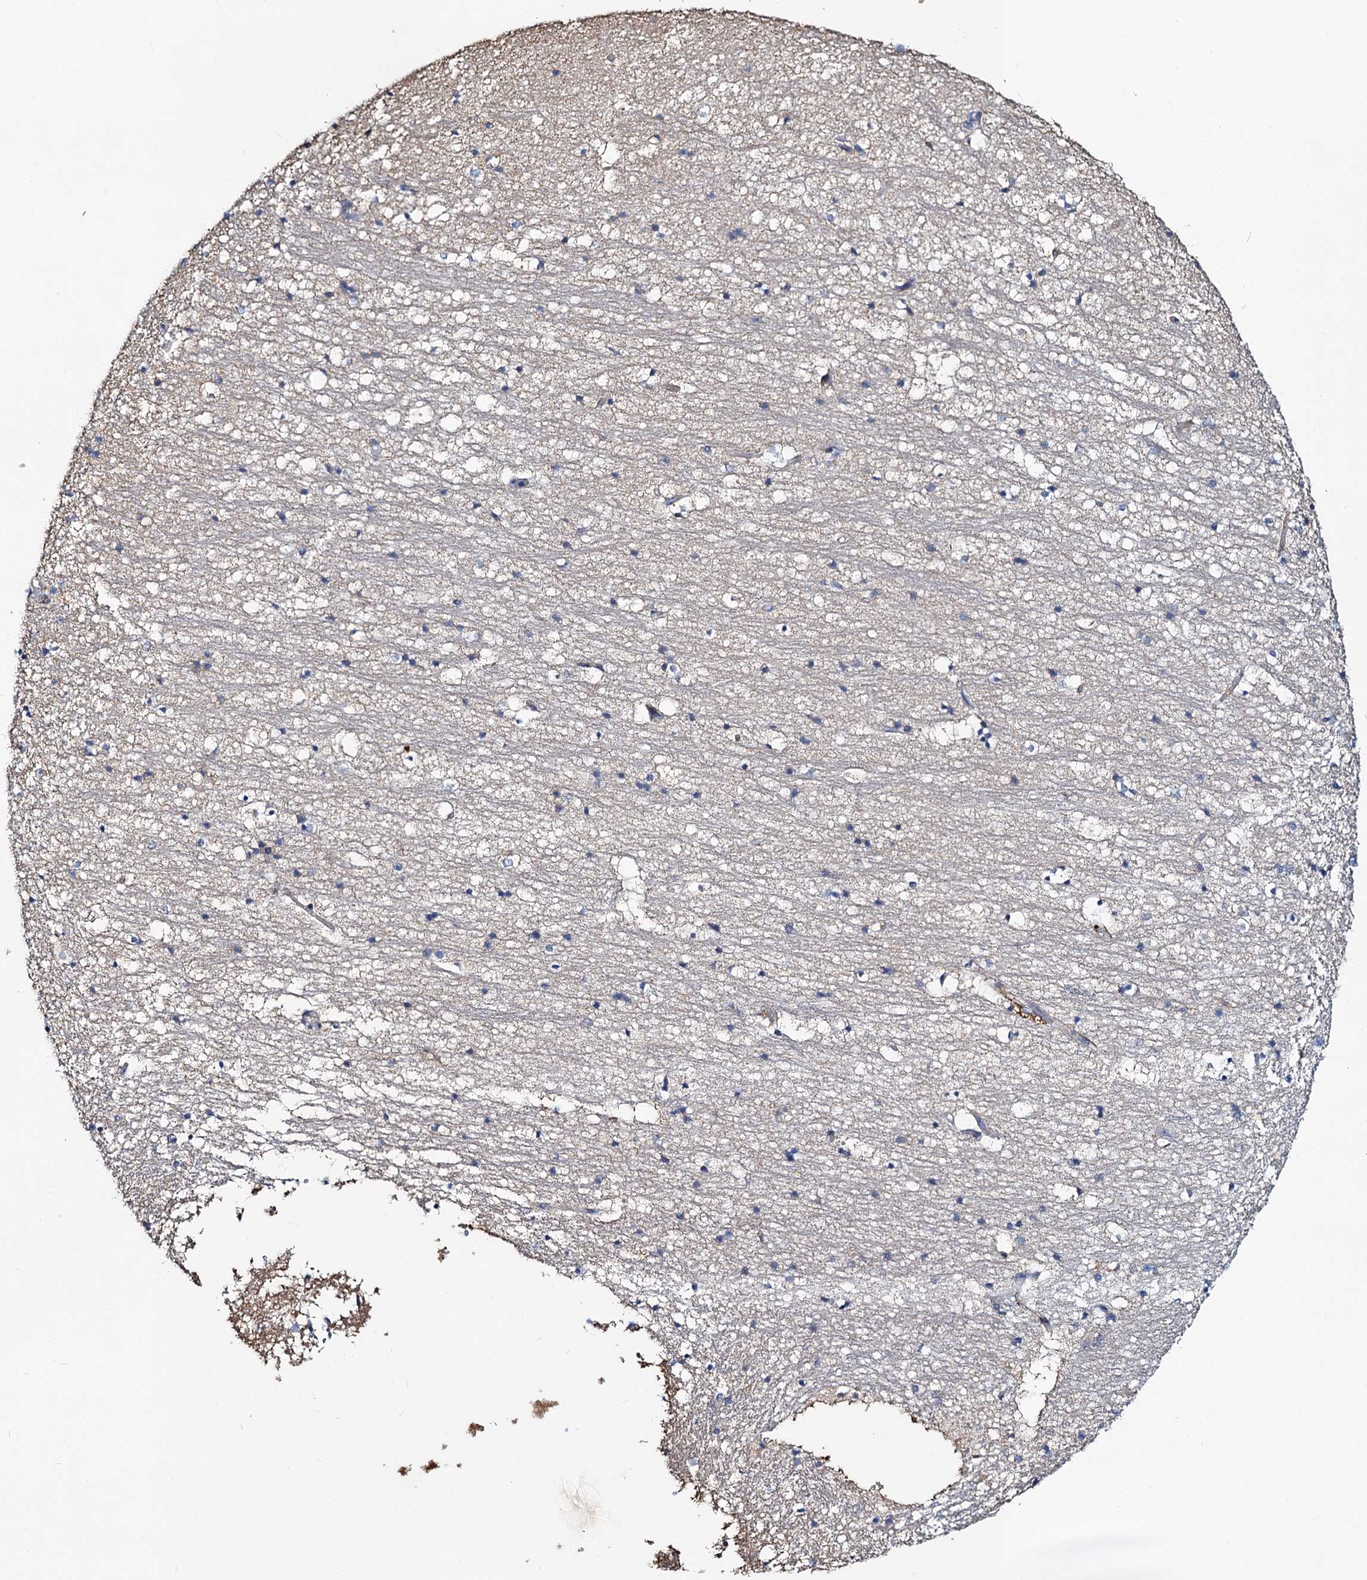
{"staining": {"intensity": "negative", "quantity": "none", "location": "none"}, "tissue": "hippocampus", "cell_type": "Glial cells", "image_type": "normal", "snomed": [{"axis": "morphology", "description": "Normal tissue, NOS"}, {"axis": "topography", "description": "Hippocampus"}], "caption": "Immunohistochemical staining of benign hippocampus demonstrates no significant expression in glial cells. The staining is performed using DAB (3,3'-diaminobenzidine) brown chromogen with nuclei counter-stained in using hematoxylin.", "gene": "DCUN1D2", "patient": {"sex": "female", "age": 52}}